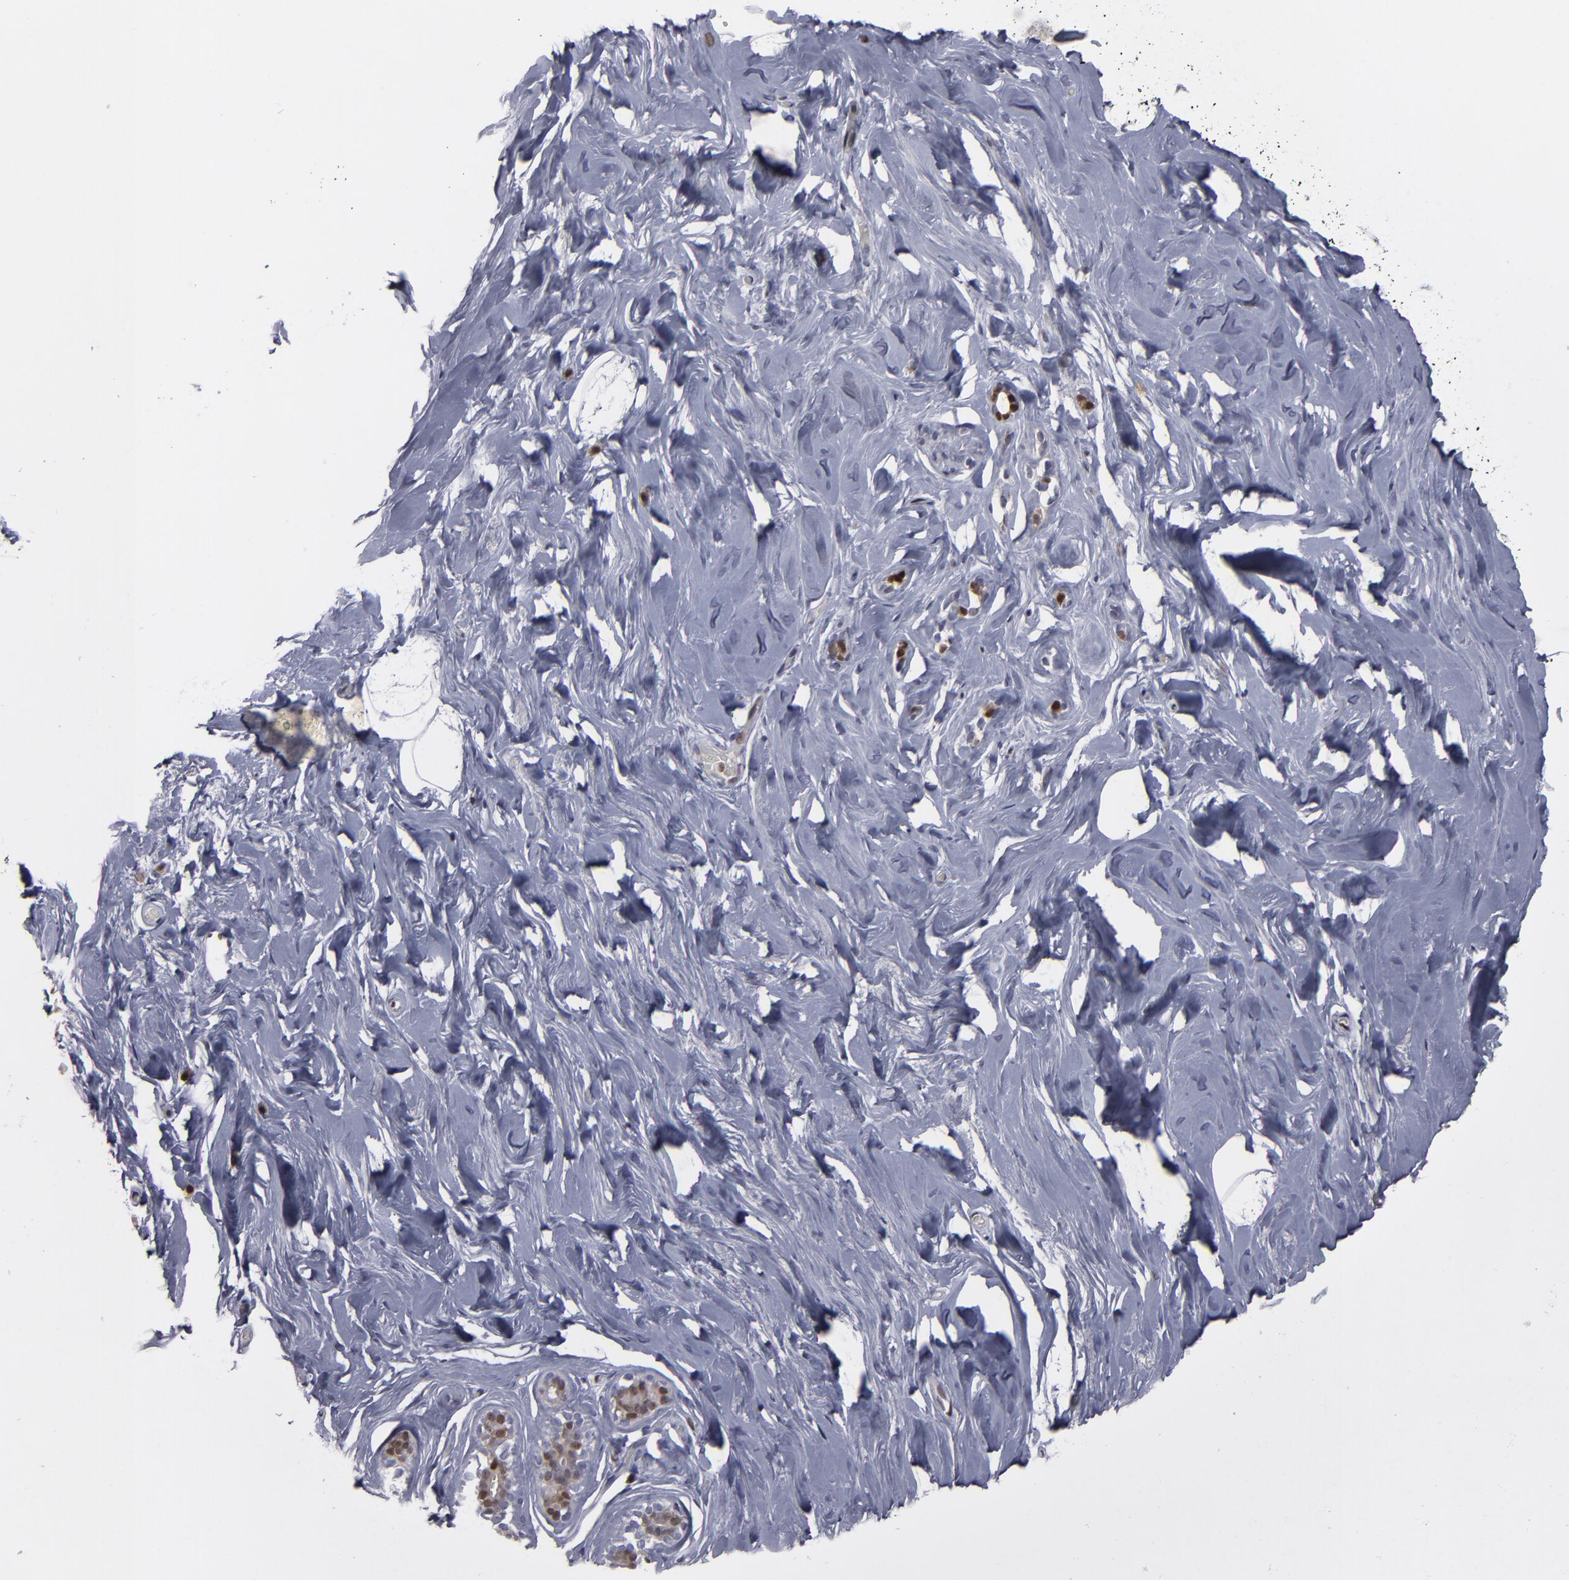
{"staining": {"intensity": "negative", "quantity": "none", "location": "none"}, "tissue": "breast", "cell_type": "Adipocytes", "image_type": "normal", "snomed": [{"axis": "morphology", "description": "Normal tissue, NOS"}, {"axis": "topography", "description": "Breast"}], "caption": "This is an immunohistochemistry (IHC) micrograph of normal human breast. There is no expression in adipocytes.", "gene": "GSR", "patient": {"sex": "female", "age": 75}}